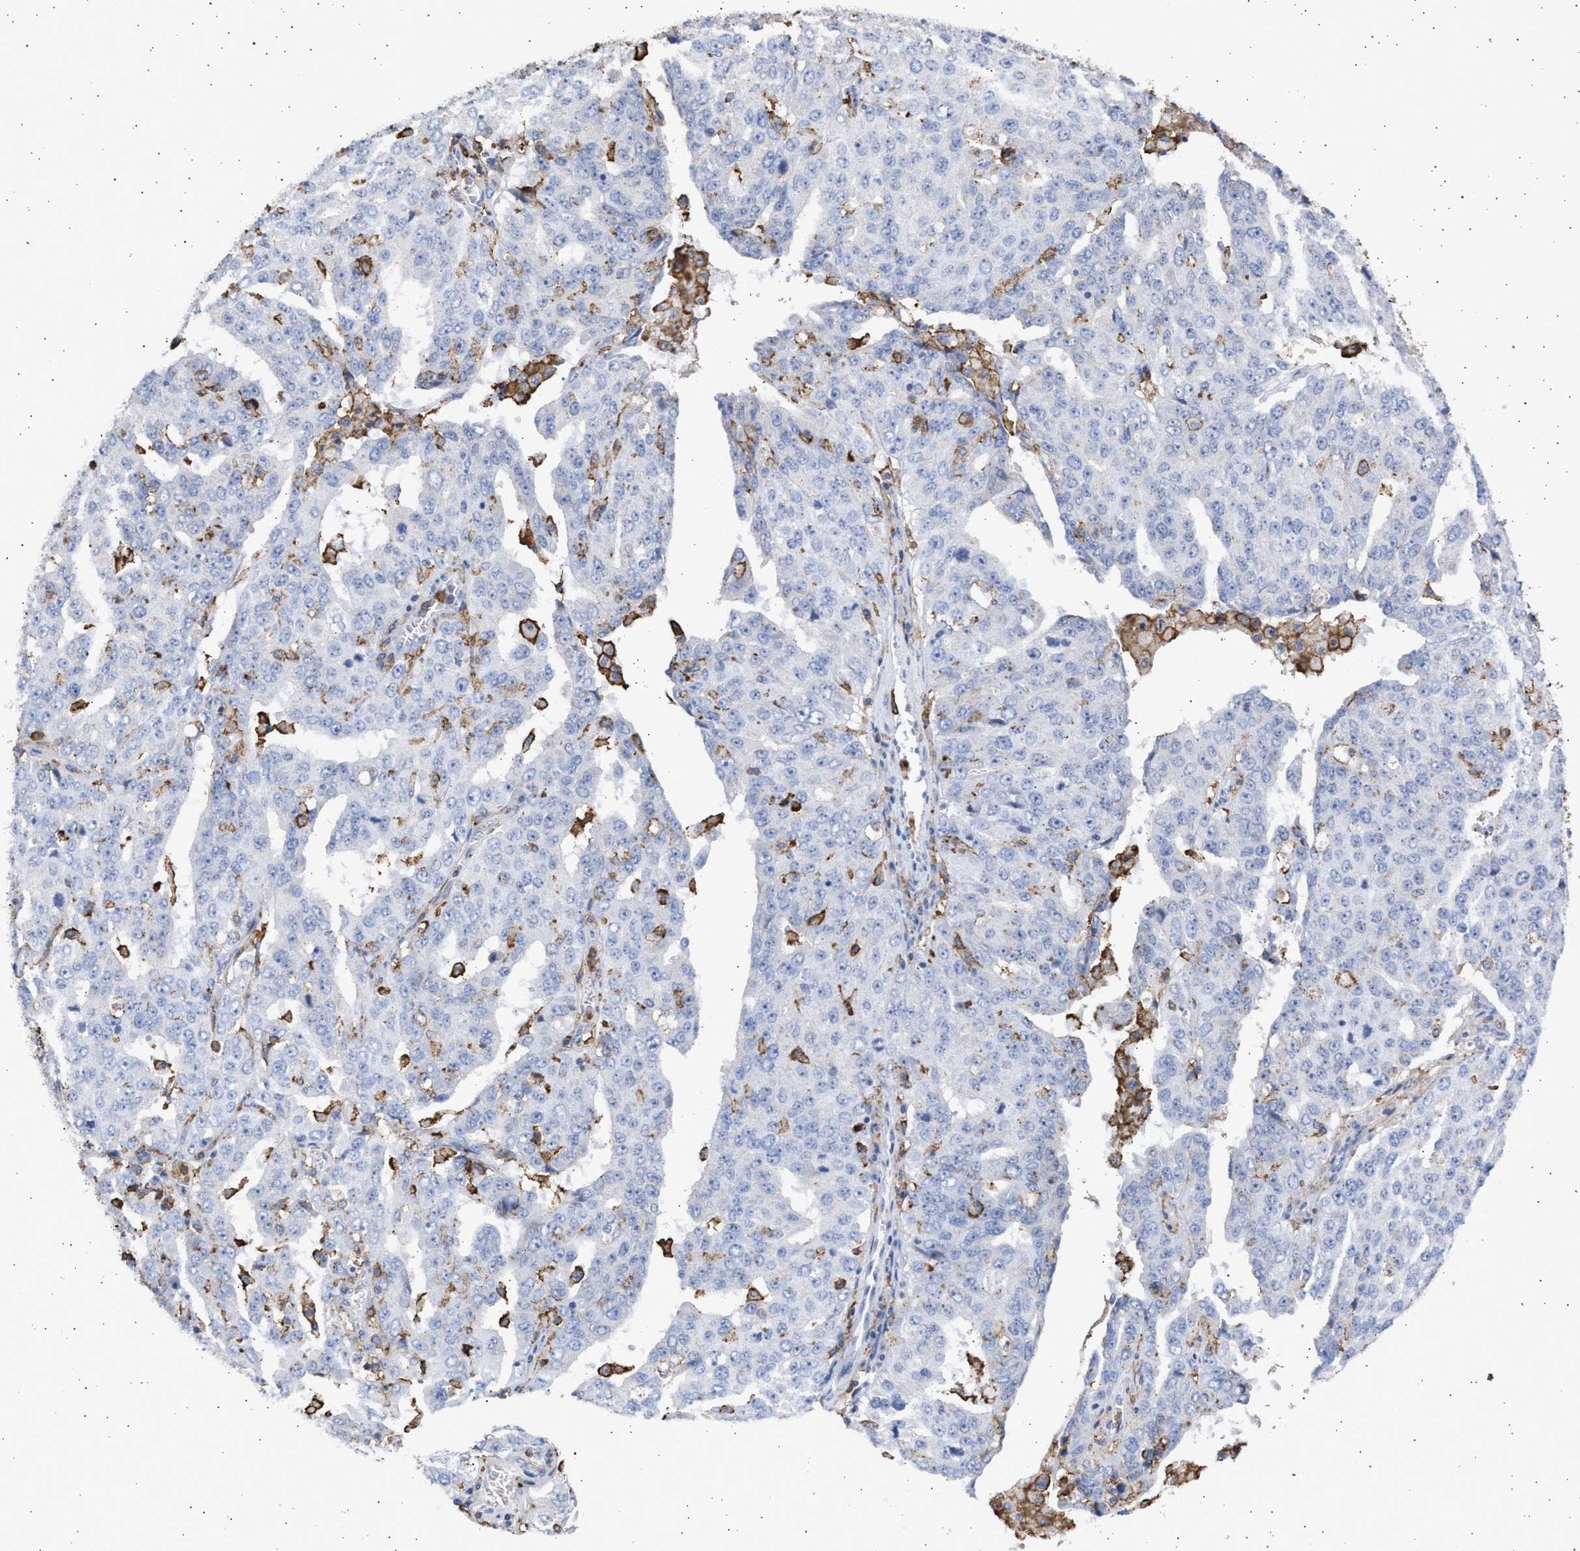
{"staining": {"intensity": "negative", "quantity": "none", "location": "none"}, "tissue": "ovarian cancer", "cell_type": "Tumor cells", "image_type": "cancer", "snomed": [{"axis": "morphology", "description": "Carcinoma, endometroid"}, {"axis": "topography", "description": "Ovary"}], "caption": "Tumor cells show no significant protein expression in ovarian cancer (endometroid carcinoma).", "gene": "FCER1A", "patient": {"sex": "female", "age": 62}}